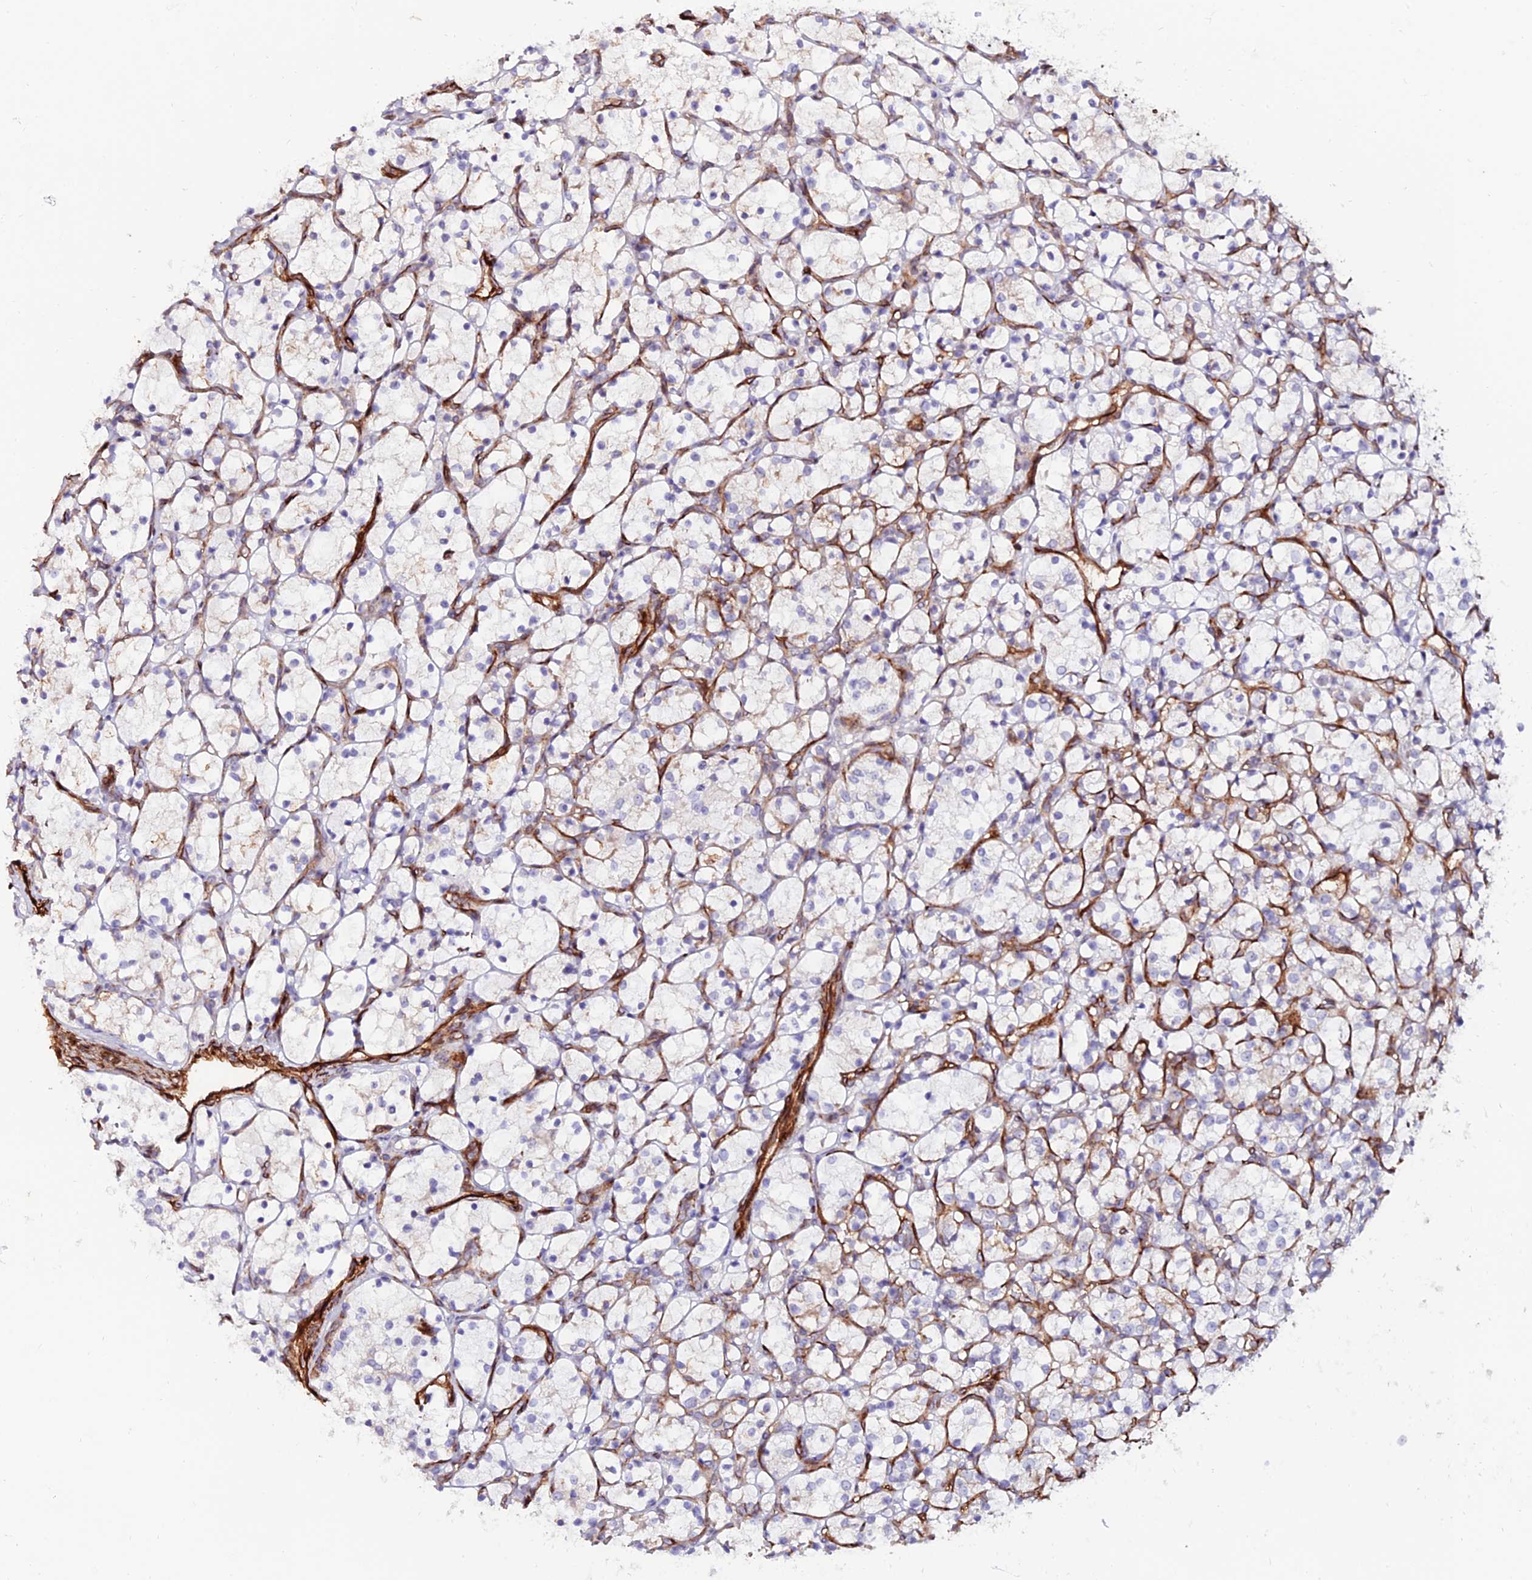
{"staining": {"intensity": "negative", "quantity": "none", "location": "none"}, "tissue": "renal cancer", "cell_type": "Tumor cells", "image_type": "cancer", "snomed": [{"axis": "morphology", "description": "Adenocarcinoma, NOS"}, {"axis": "topography", "description": "Kidney"}], "caption": "Micrograph shows no significant protein staining in tumor cells of renal adenocarcinoma.", "gene": "ALDH3B2", "patient": {"sex": "female", "age": 69}}